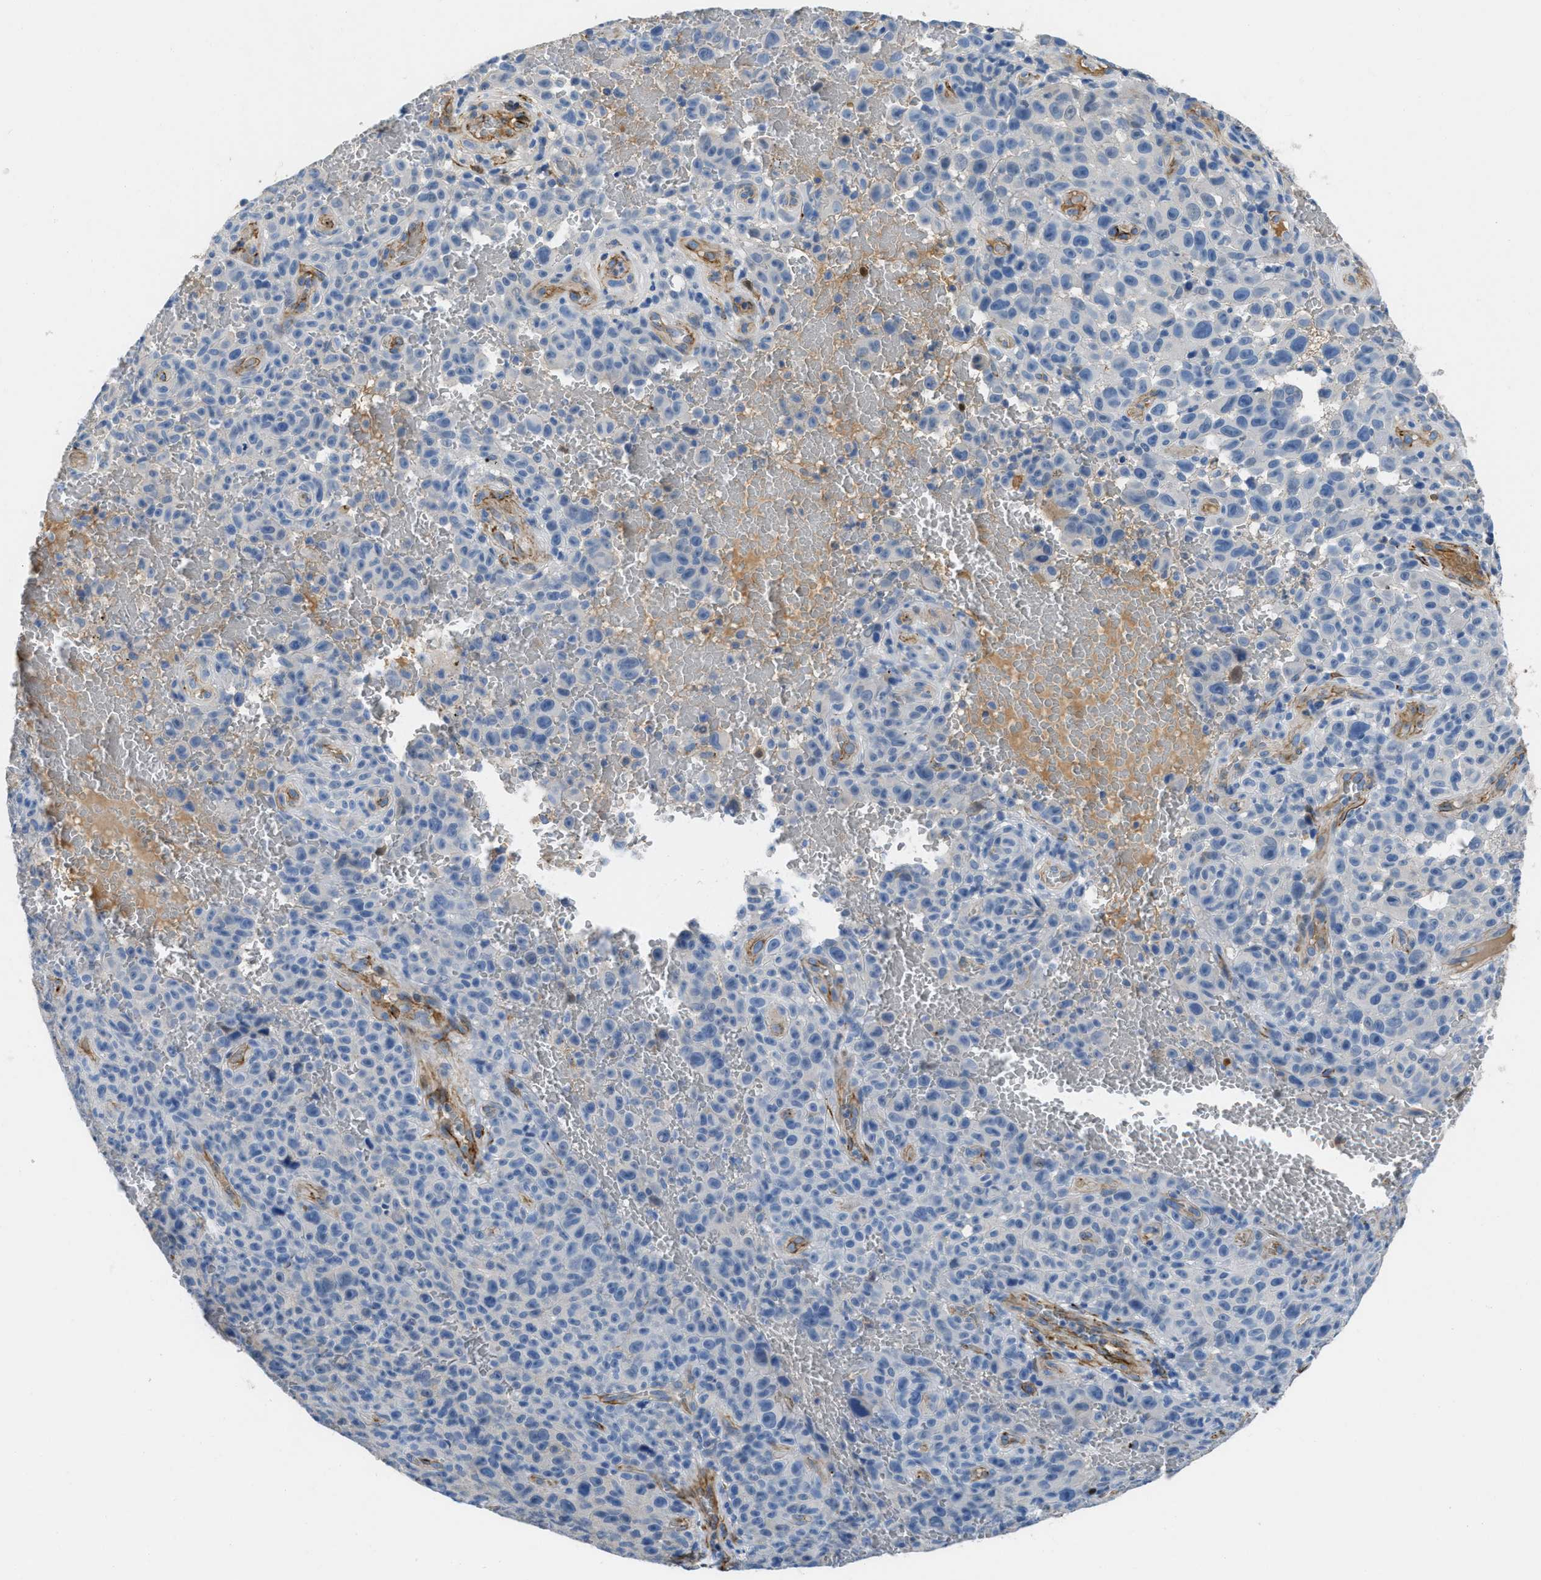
{"staining": {"intensity": "negative", "quantity": "none", "location": "none"}, "tissue": "melanoma", "cell_type": "Tumor cells", "image_type": "cancer", "snomed": [{"axis": "morphology", "description": "Malignant melanoma, NOS"}, {"axis": "topography", "description": "Skin"}], "caption": "The immunohistochemistry (IHC) photomicrograph has no significant expression in tumor cells of malignant melanoma tissue. (DAB IHC with hematoxylin counter stain).", "gene": "SPEG", "patient": {"sex": "female", "age": 82}}